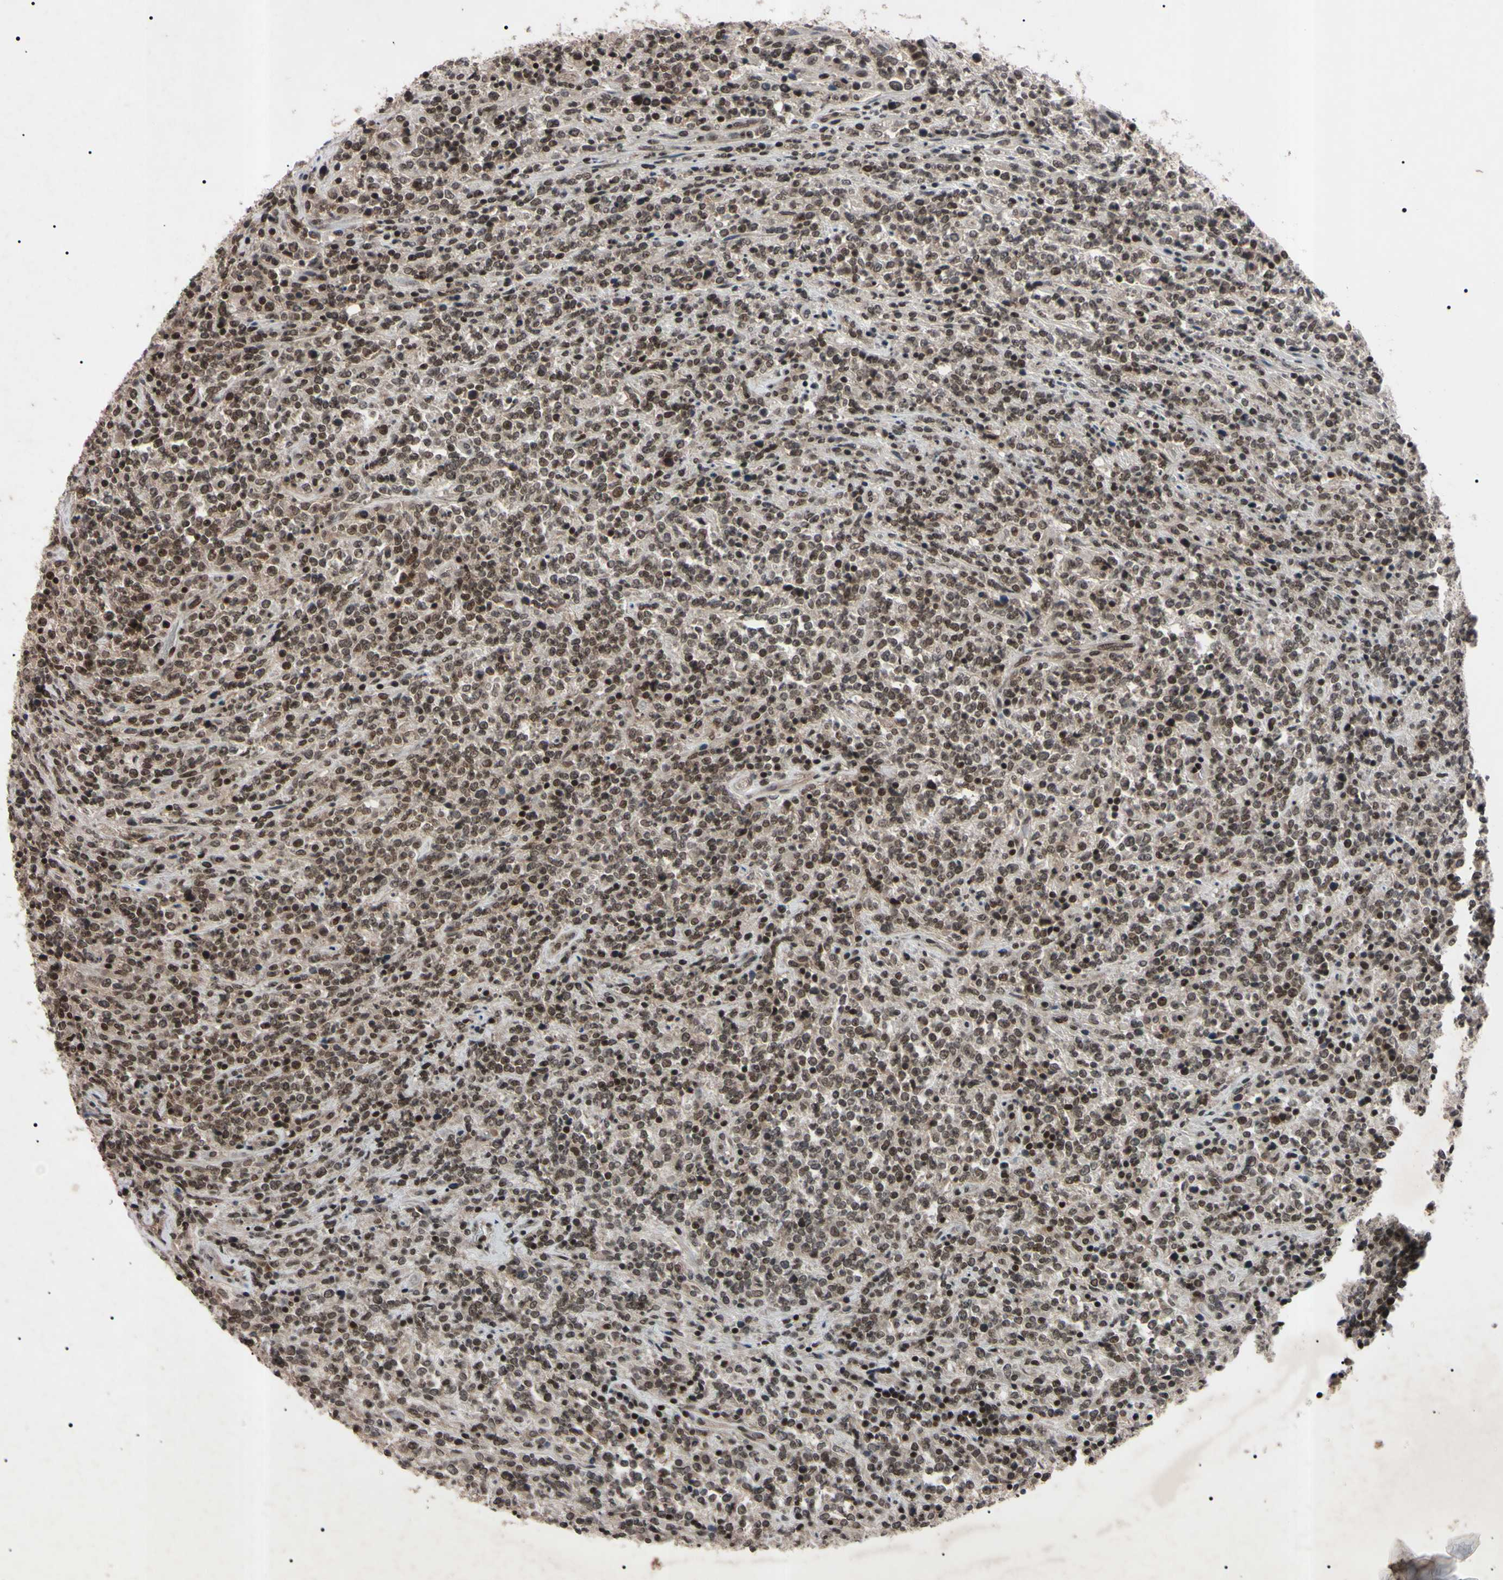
{"staining": {"intensity": "weak", "quantity": "25%-75%", "location": "nuclear"}, "tissue": "lymphoma", "cell_type": "Tumor cells", "image_type": "cancer", "snomed": [{"axis": "morphology", "description": "Malignant lymphoma, non-Hodgkin's type, High grade"}, {"axis": "topography", "description": "Soft tissue"}], "caption": "Malignant lymphoma, non-Hodgkin's type (high-grade) stained with DAB immunohistochemistry displays low levels of weak nuclear expression in approximately 25%-75% of tumor cells. (DAB IHC with brightfield microscopy, high magnification).", "gene": "YY1", "patient": {"sex": "male", "age": 18}}